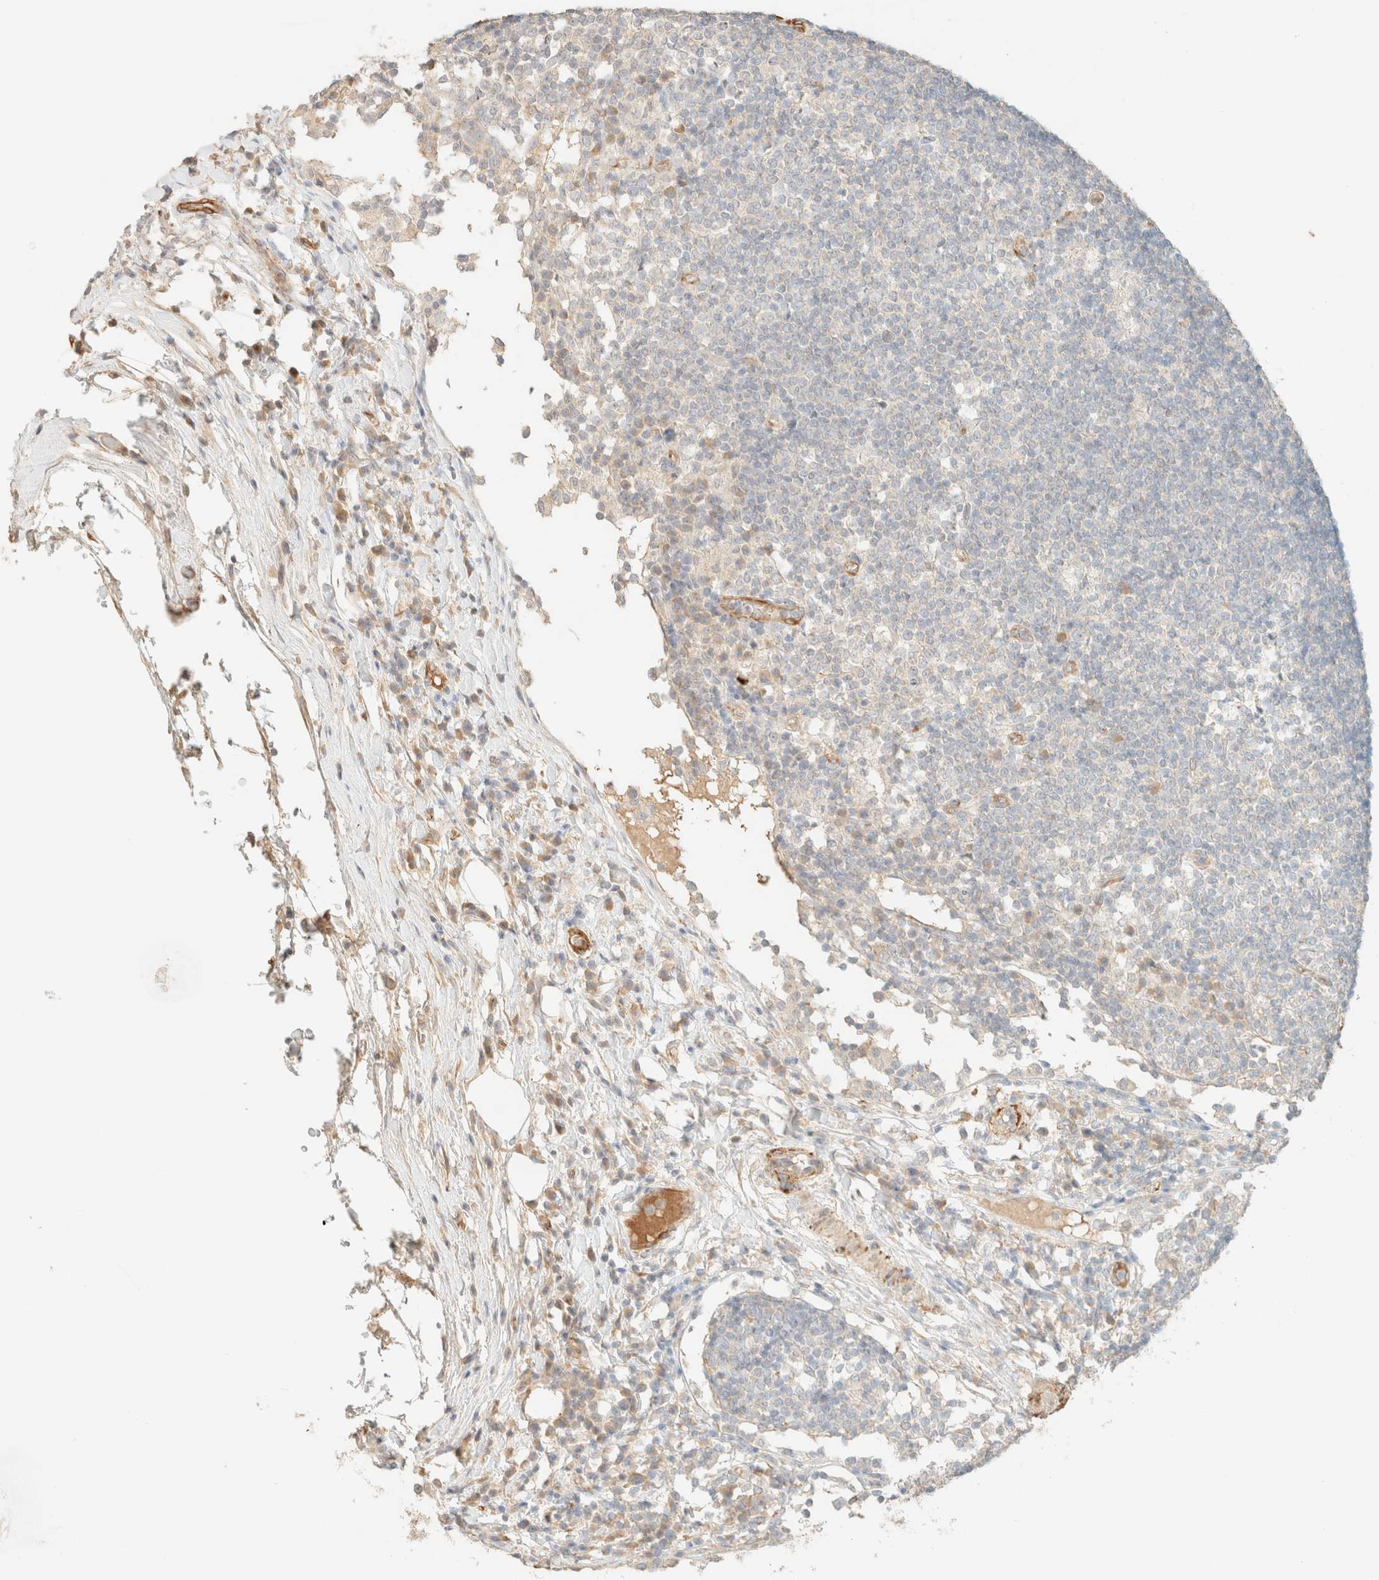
{"staining": {"intensity": "negative", "quantity": "none", "location": "none"}, "tissue": "lymph node", "cell_type": "Germinal center cells", "image_type": "normal", "snomed": [{"axis": "morphology", "description": "Normal tissue, NOS"}, {"axis": "topography", "description": "Lymph node"}], "caption": "Histopathology image shows no significant protein positivity in germinal center cells of benign lymph node.", "gene": "SPARCL1", "patient": {"sex": "female", "age": 53}}